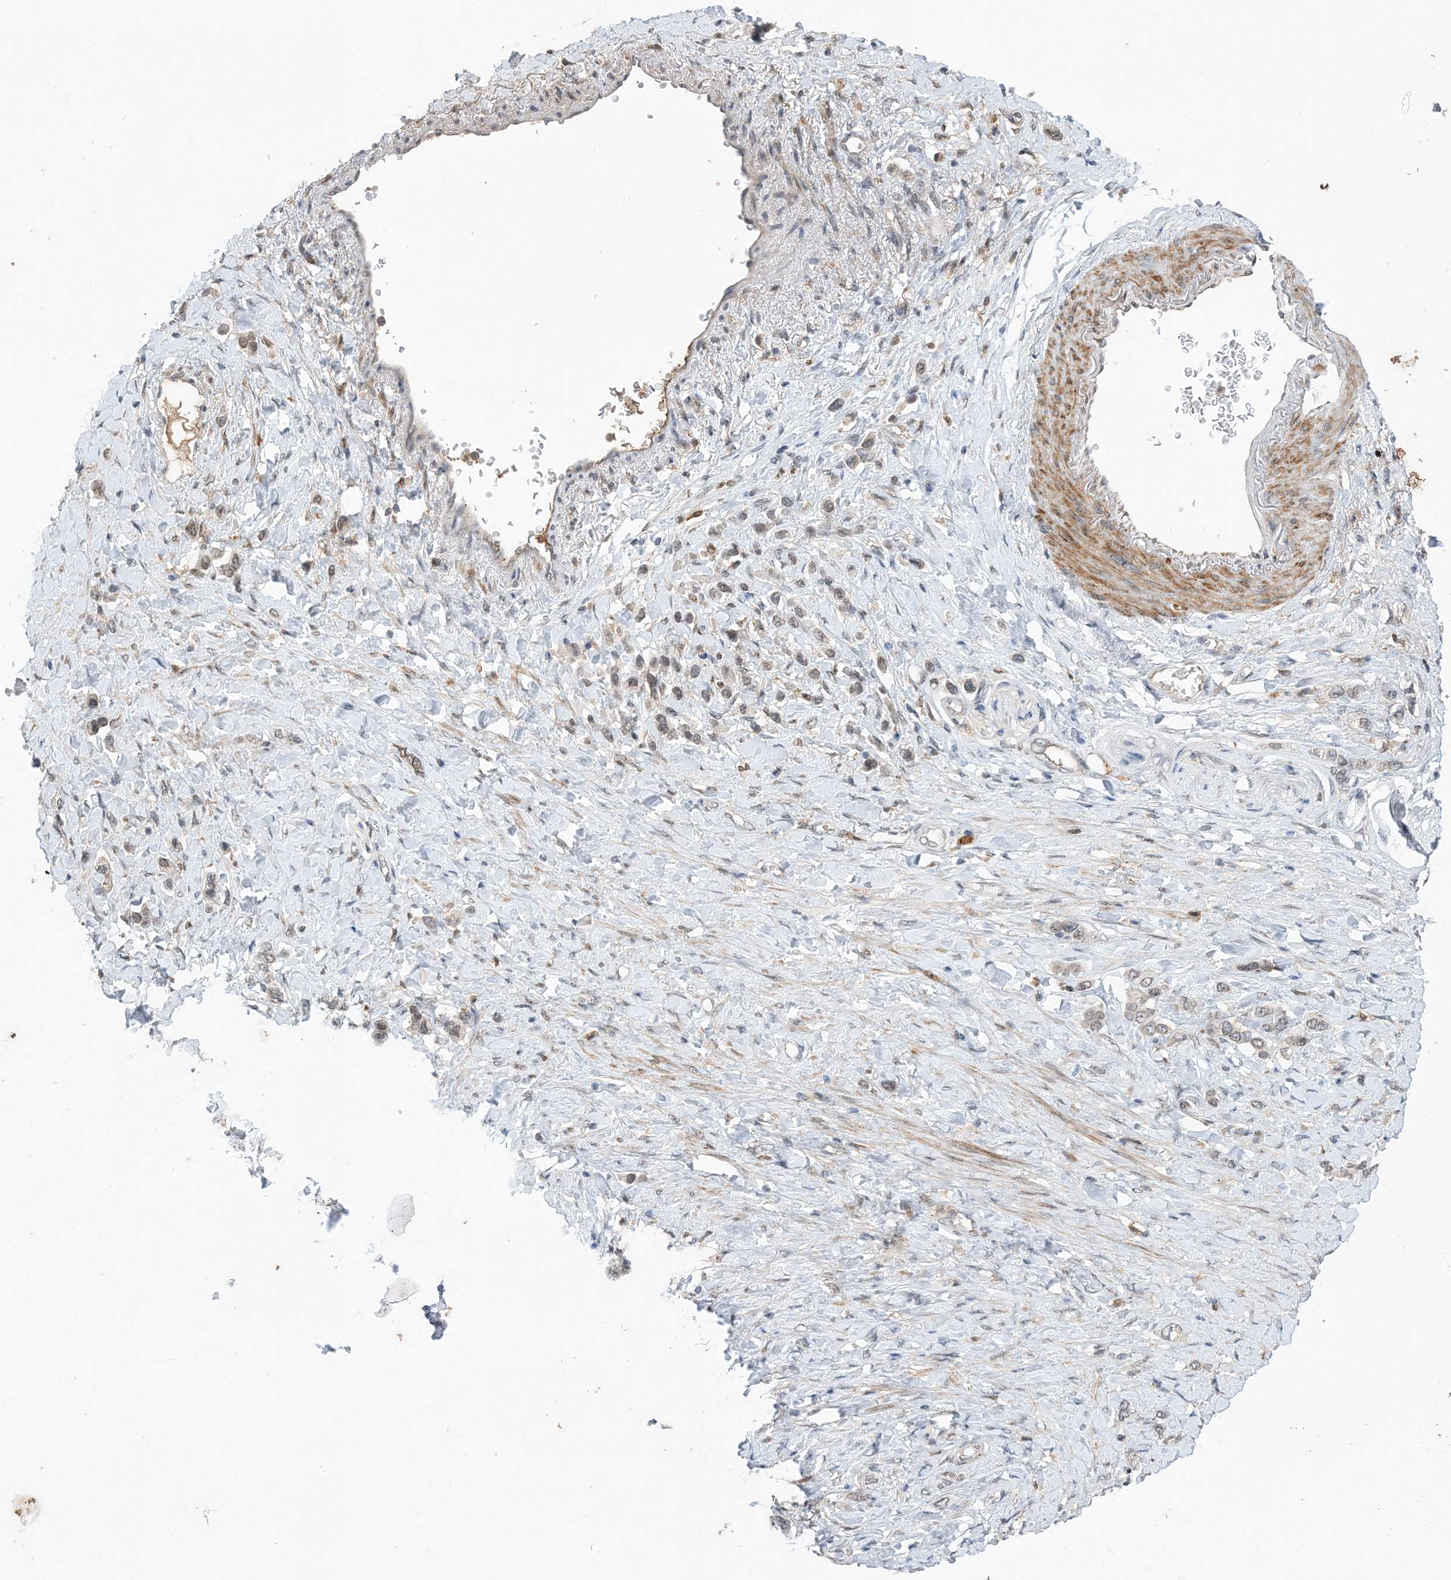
{"staining": {"intensity": "weak", "quantity": "25%-75%", "location": "nuclear"}, "tissue": "stomach cancer", "cell_type": "Tumor cells", "image_type": "cancer", "snomed": [{"axis": "morphology", "description": "Adenocarcinoma, NOS"}, {"axis": "topography", "description": "Stomach"}], "caption": "Weak nuclear staining is present in about 25%-75% of tumor cells in stomach cancer (adenocarcinoma). (DAB IHC, brown staining for protein, blue staining for nuclei).", "gene": "NAGK", "patient": {"sex": "female", "age": 65}}